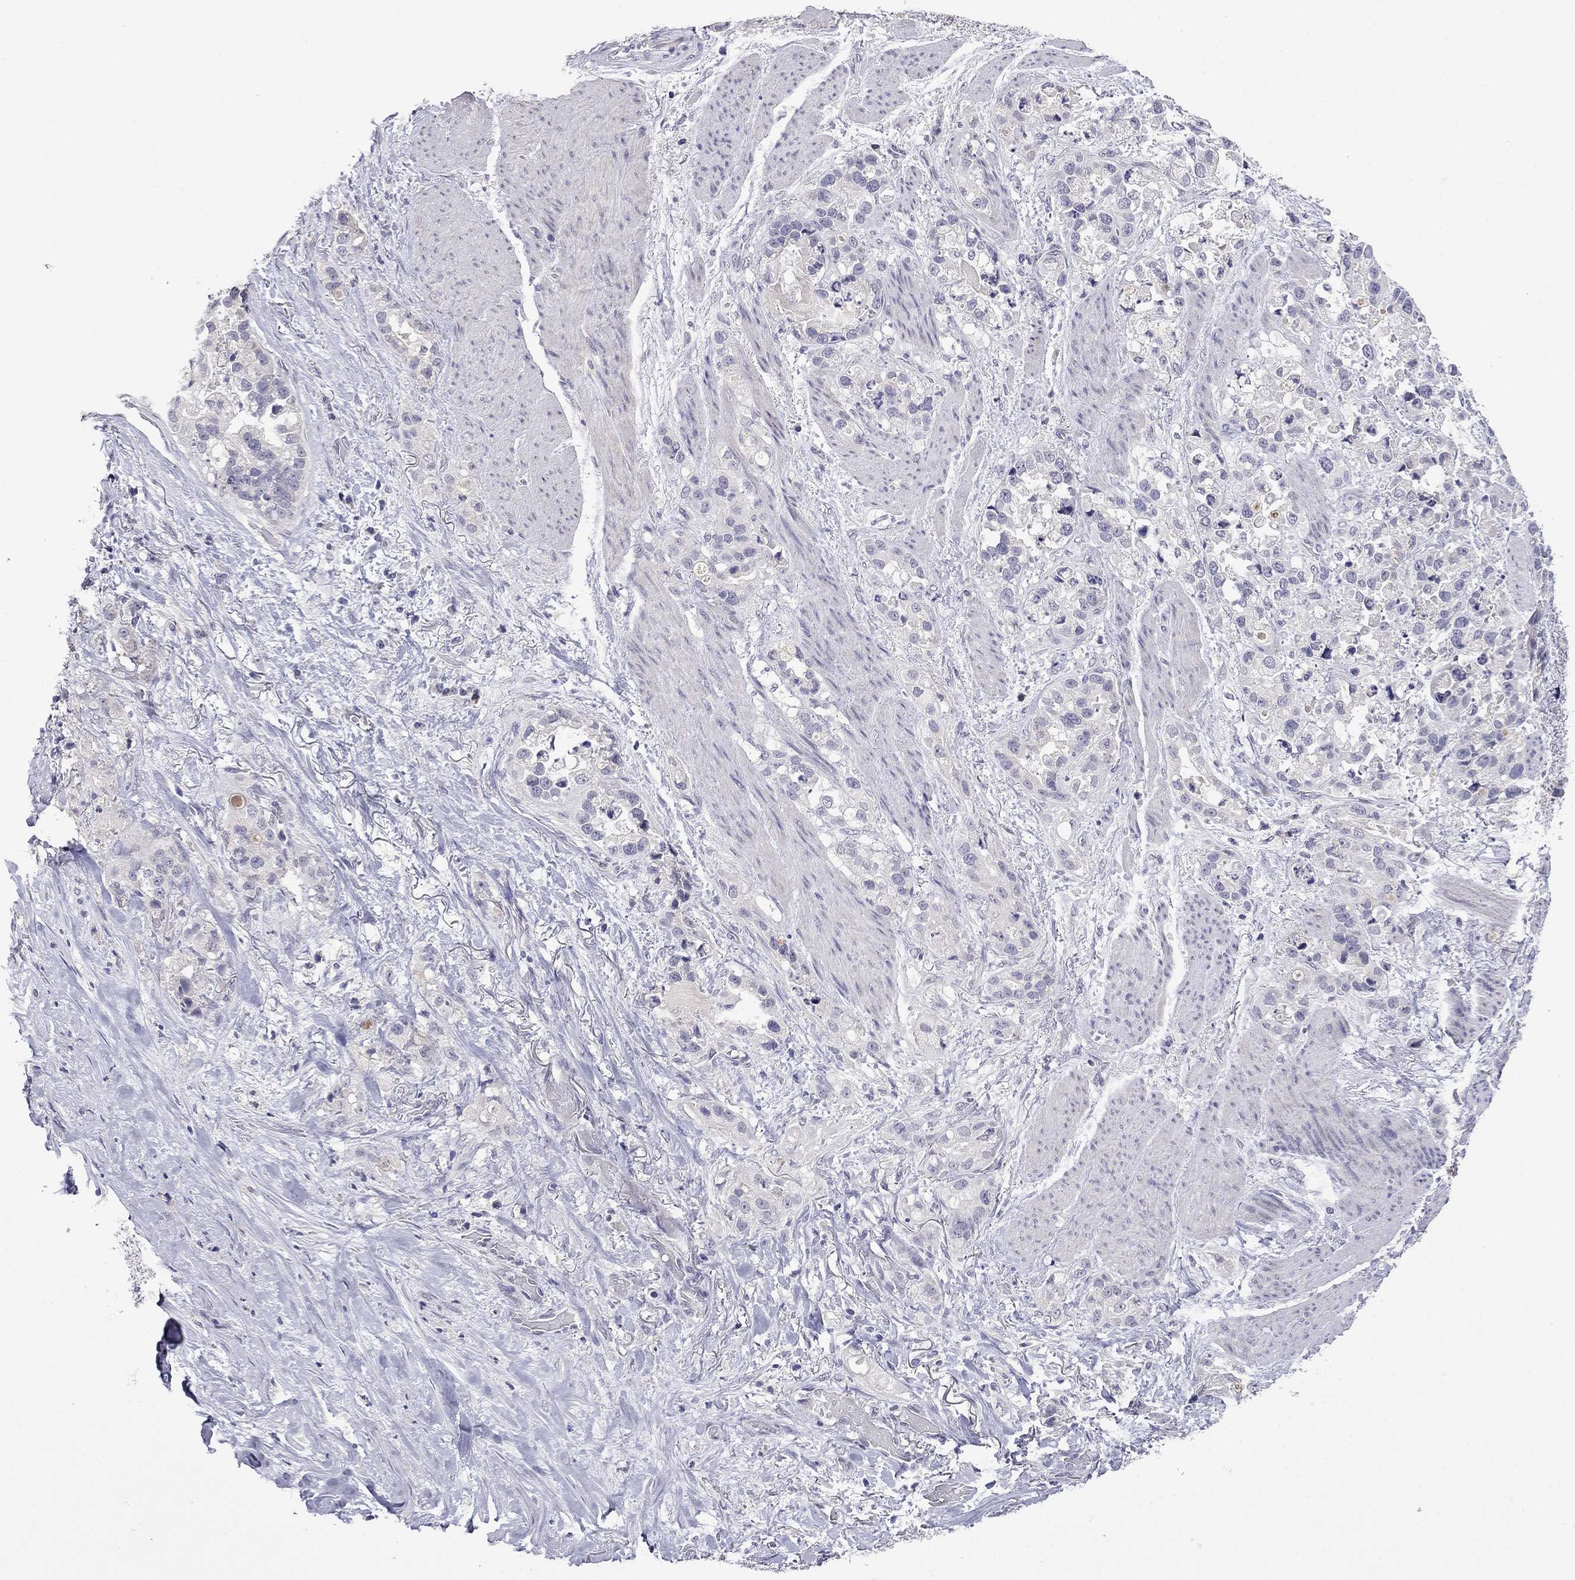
{"staining": {"intensity": "negative", "quantity": "none", "location": "none"}, "tissue": "stomach cancer", "cell_type": "Tumor cells", "image_type": "cancer", "snomed": [{"axis": "morphology", "description": "Adenocarcinoma, NOS"}, {"axis": "topography", "description": "Stomach"}], "caption": "Immunohistochemistry micrograph of adenocarcinoma (stomach) stained for a protein (brown), which demonstrates no positivity in tumor cells.", "gene": "STAR", "patient": {"sex": "male", "age": 59}}